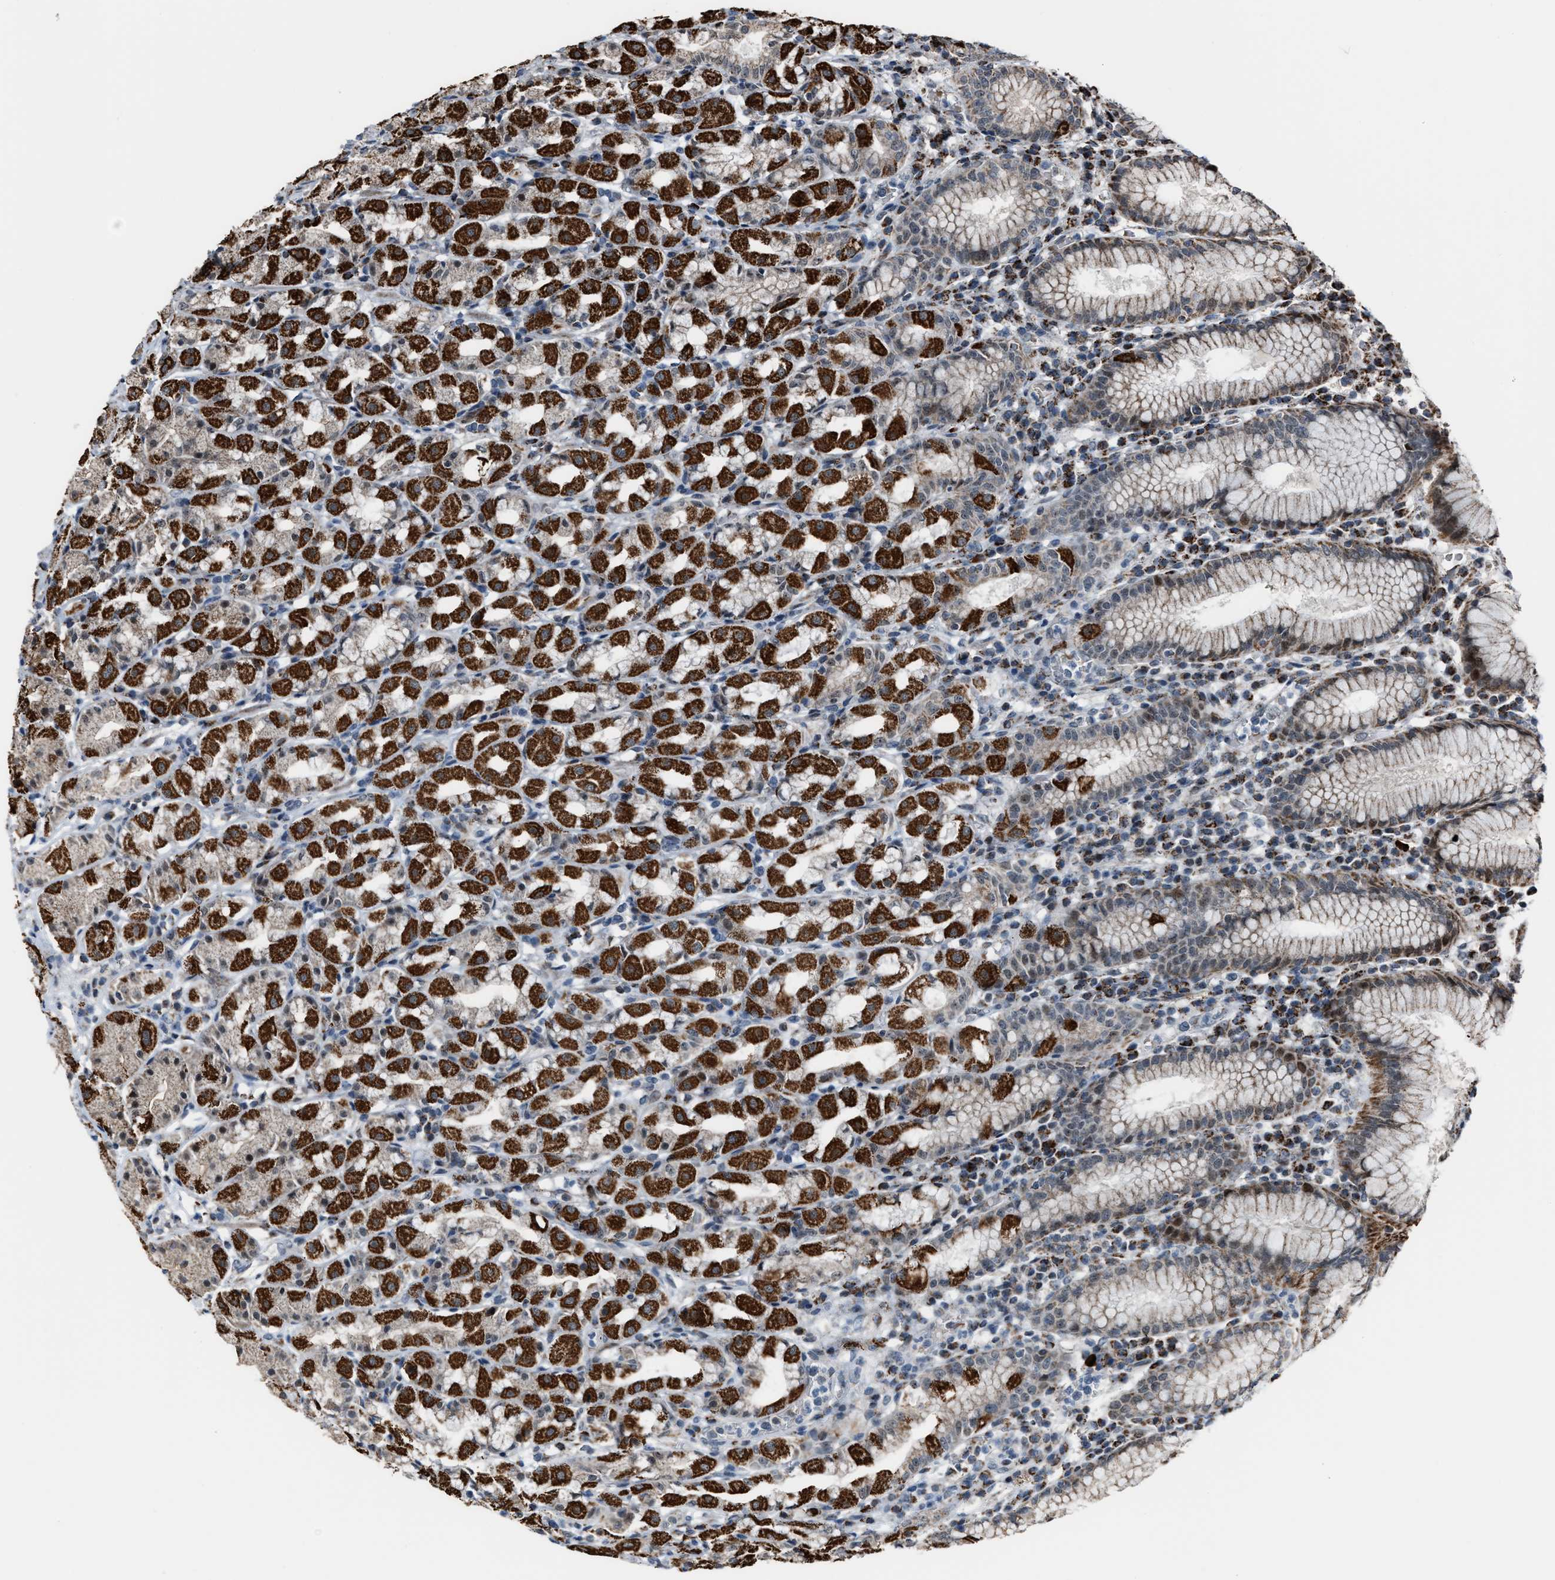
{"staining": {"intensity": "strong", "quantity": "25%-75%", "location": "cytoplasmic/membranous"}, "tissue": "stomach", "cell_type": "Glandular cells", "image_type": "normal", "snomed": [{"axis": "morphology", "description": "Normal tissue, NOS"}, {"axis": "topography", "description": "Stomach"}, {"axis": "topography", "description": "Stomach, lower"}], "caption": "An image of stomach stained for a protein shows strong cytoplasmic/membranous brown staining in glandular cells. The staining was performed using DAB (3,3'-diaminobenzidine), with brown indicating positive protein expression. Nuclei are stained blue with hematoxylin.", "gene": "CHN2", "patient": {"sex": "female", "age": 56}}